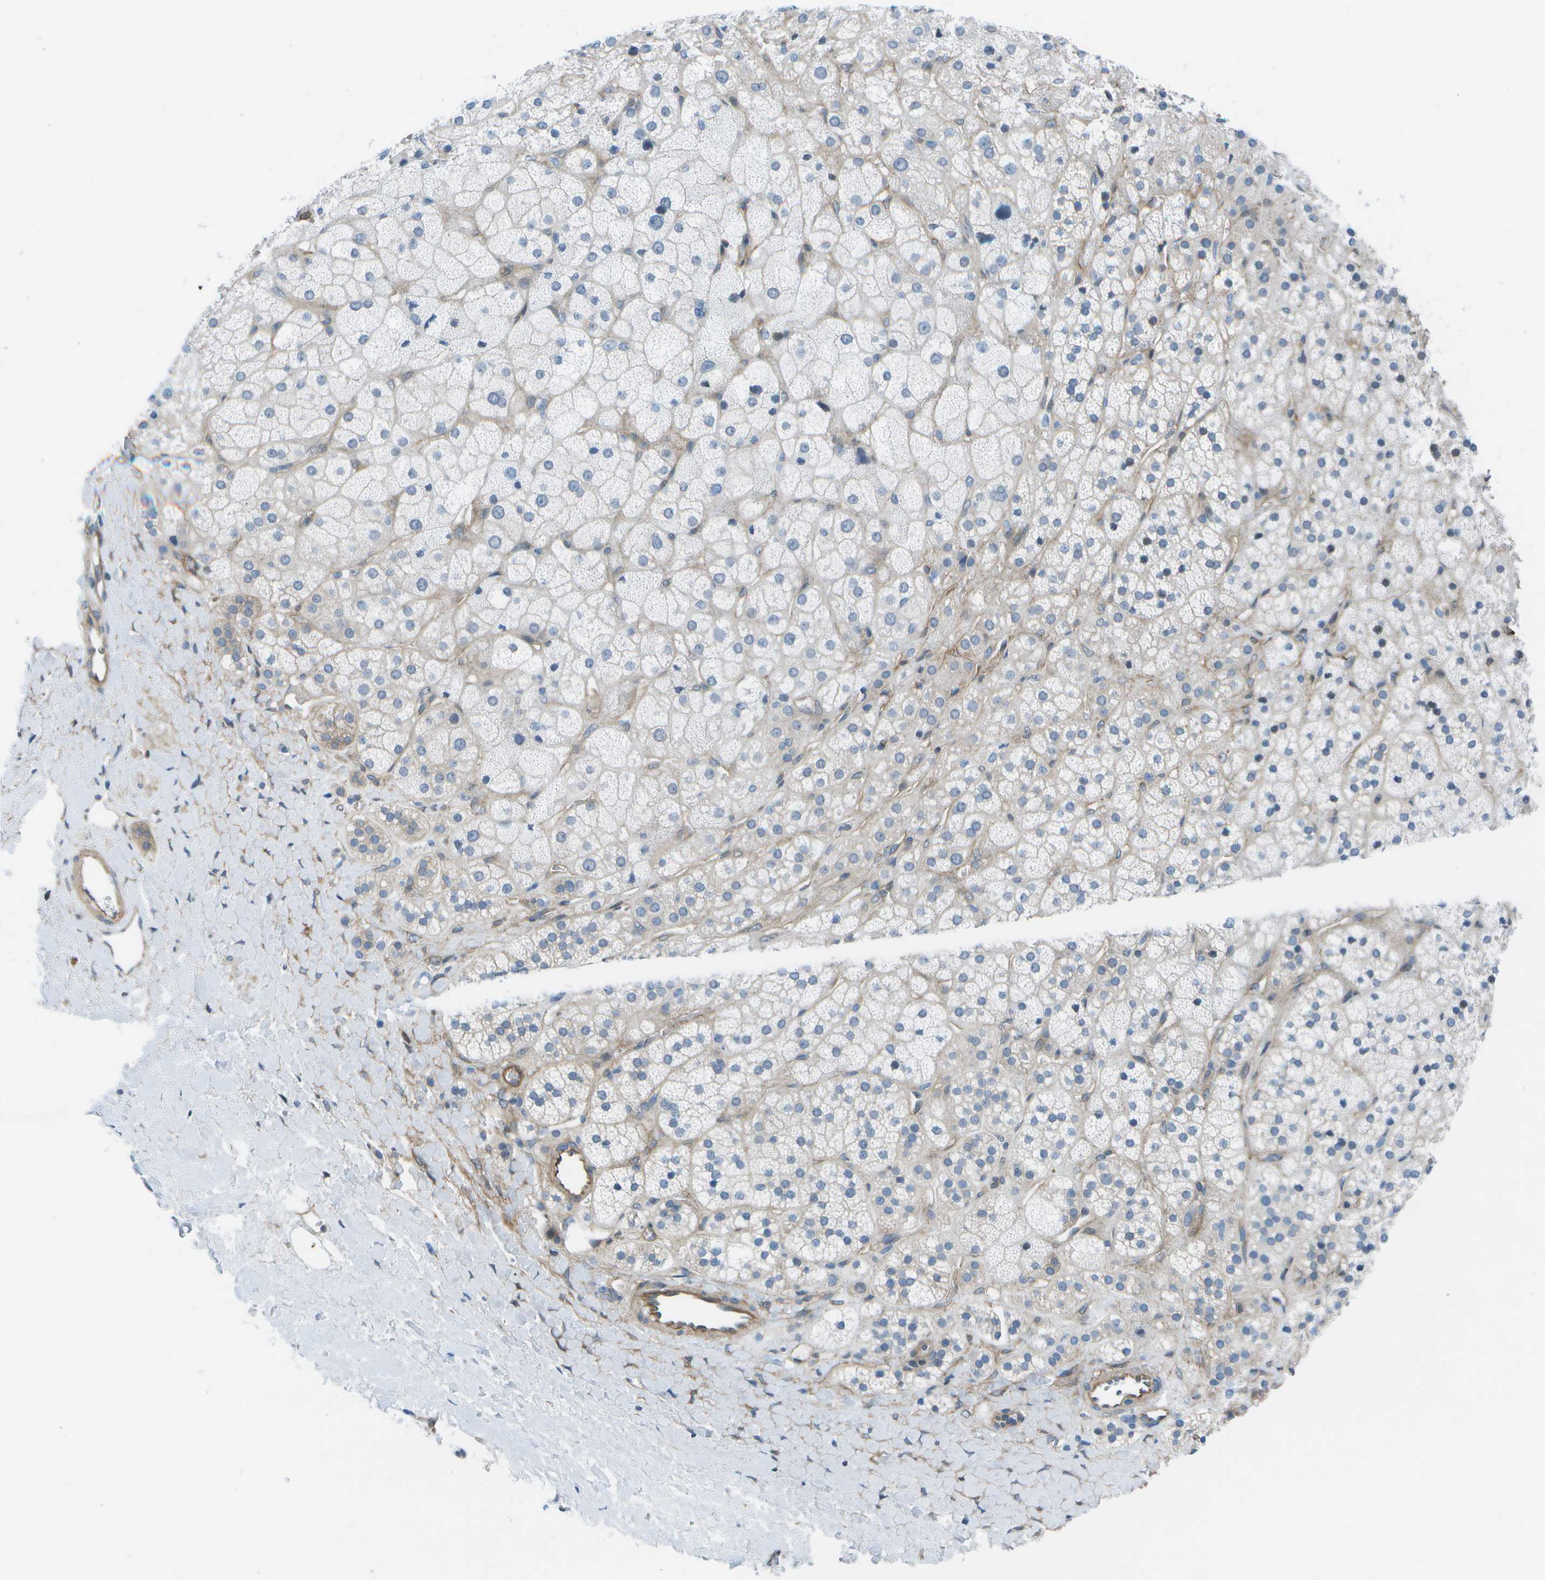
{"staining": {"intensity": "weak", "quantity": "<25%", "location": "cytoplasmic/membranous"}, "tissue": "adrenal gland", "cell_type": "Glandular cells", "image_type": "normal", "snomed": [{"axis": "morphology", "description": "Normal tissue, NOS"}, {"axis": "topography", "description": "Adrenal gland"}], "caption": "Immunohistochemistry of unremarkable human adrenal gland exhibits no expression in glandular cells.", "gene": "SORBS3", "patient": {"sex": "male", "age": 56}}